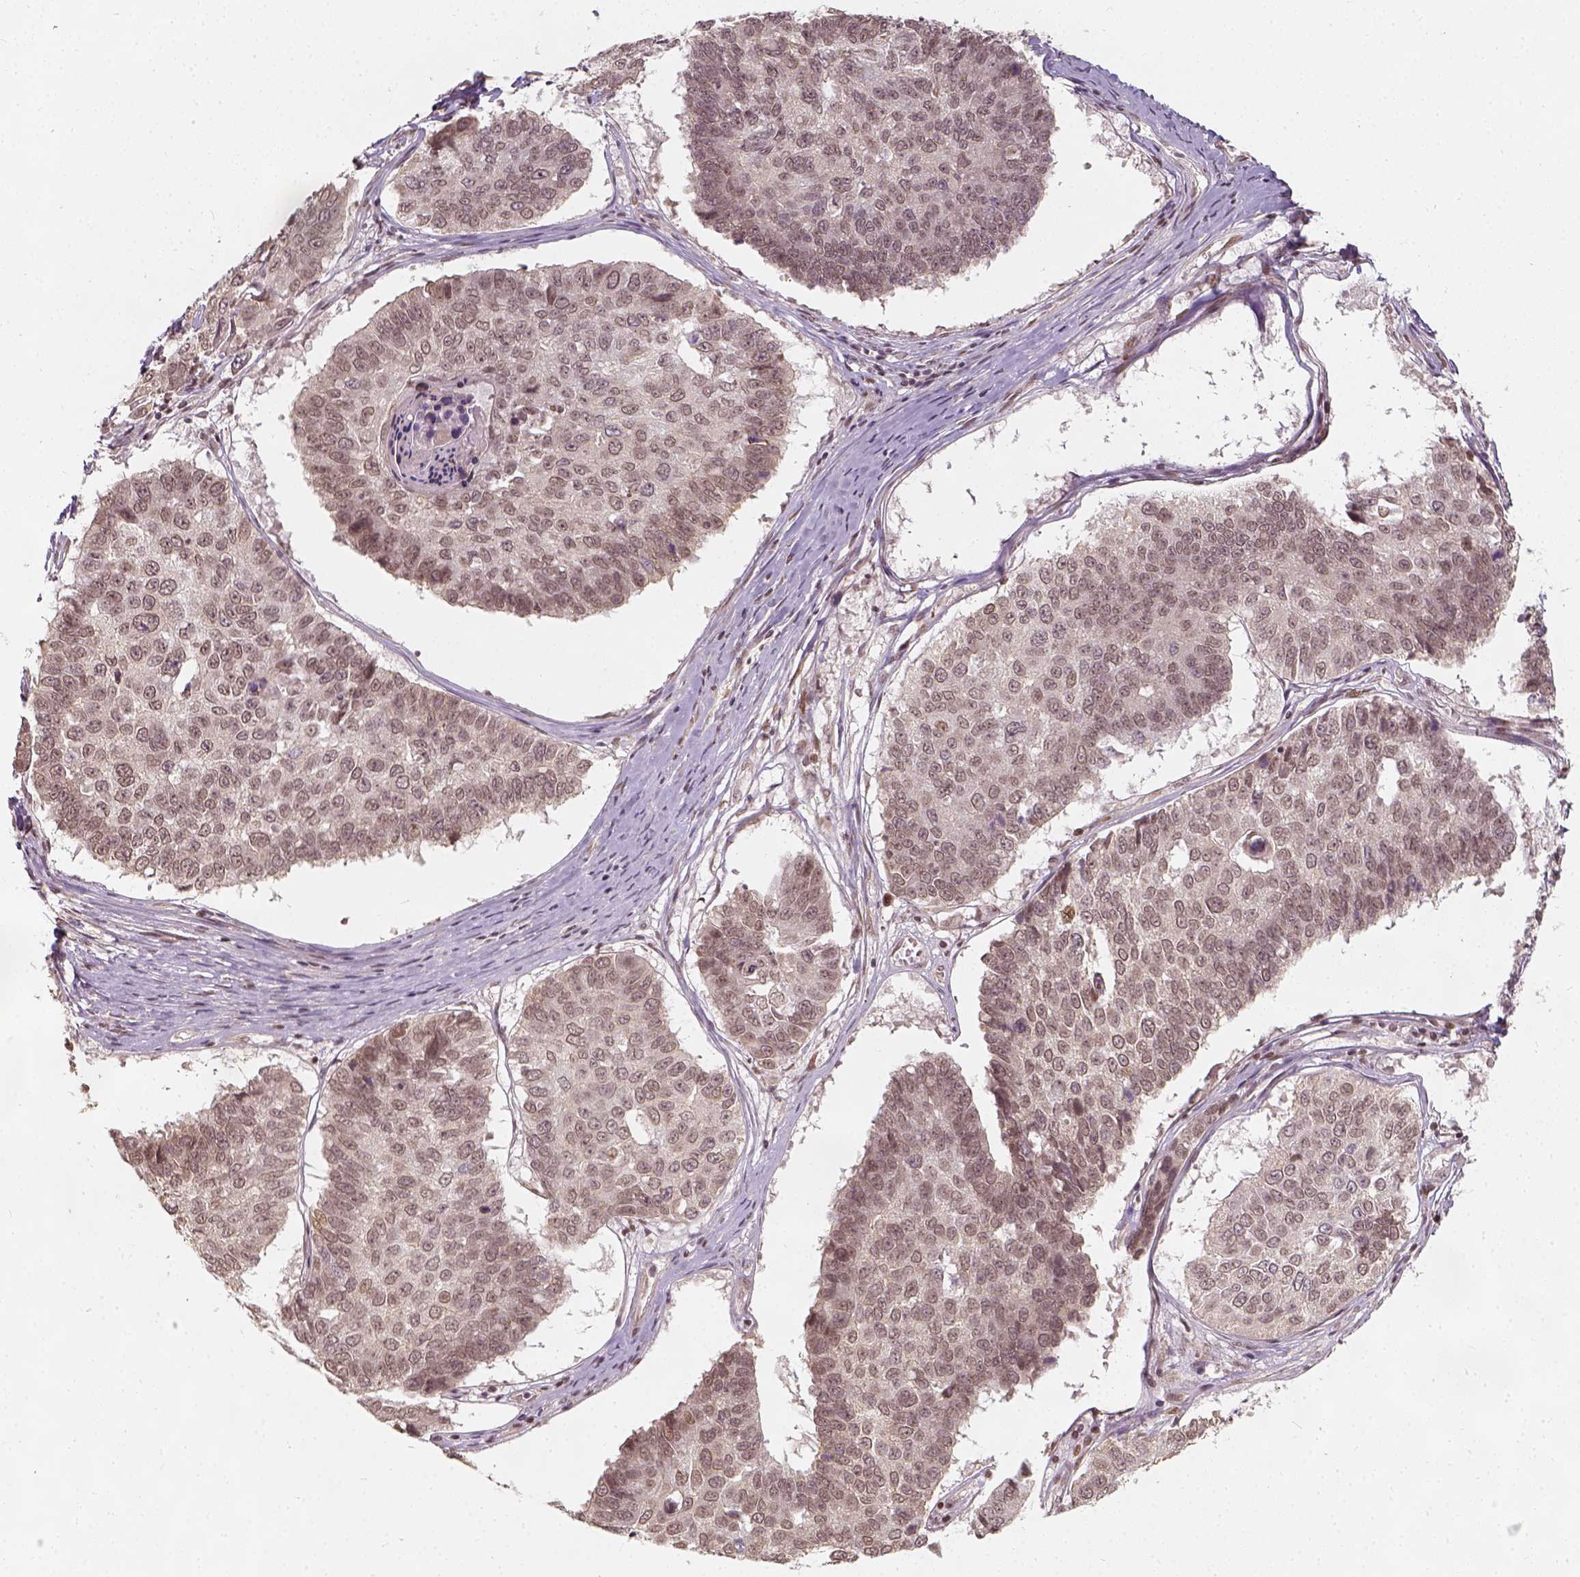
{"staining": {"intensity": "weak", "quantity": ">75%", "location": "nuclear"}, "tissue": "lung cancer", "cell_type": "Tumor cells", "image_type": "cancer", "snomed": [{"axis": "morphology", "description": "Squamous cell carcinoma, NOS"}, {"axis": "topography", "description": "Lung"}], "caption": "Immunohistochemistry (IHC) (DAB (3,3'-diaminobenzidine)) staining of lung cancer reveals weak nuclear protein positivity in approximately >75% of tumor cells.", "gene": "ZMAT3", "patient": {"sex": "male", "age": 73}}